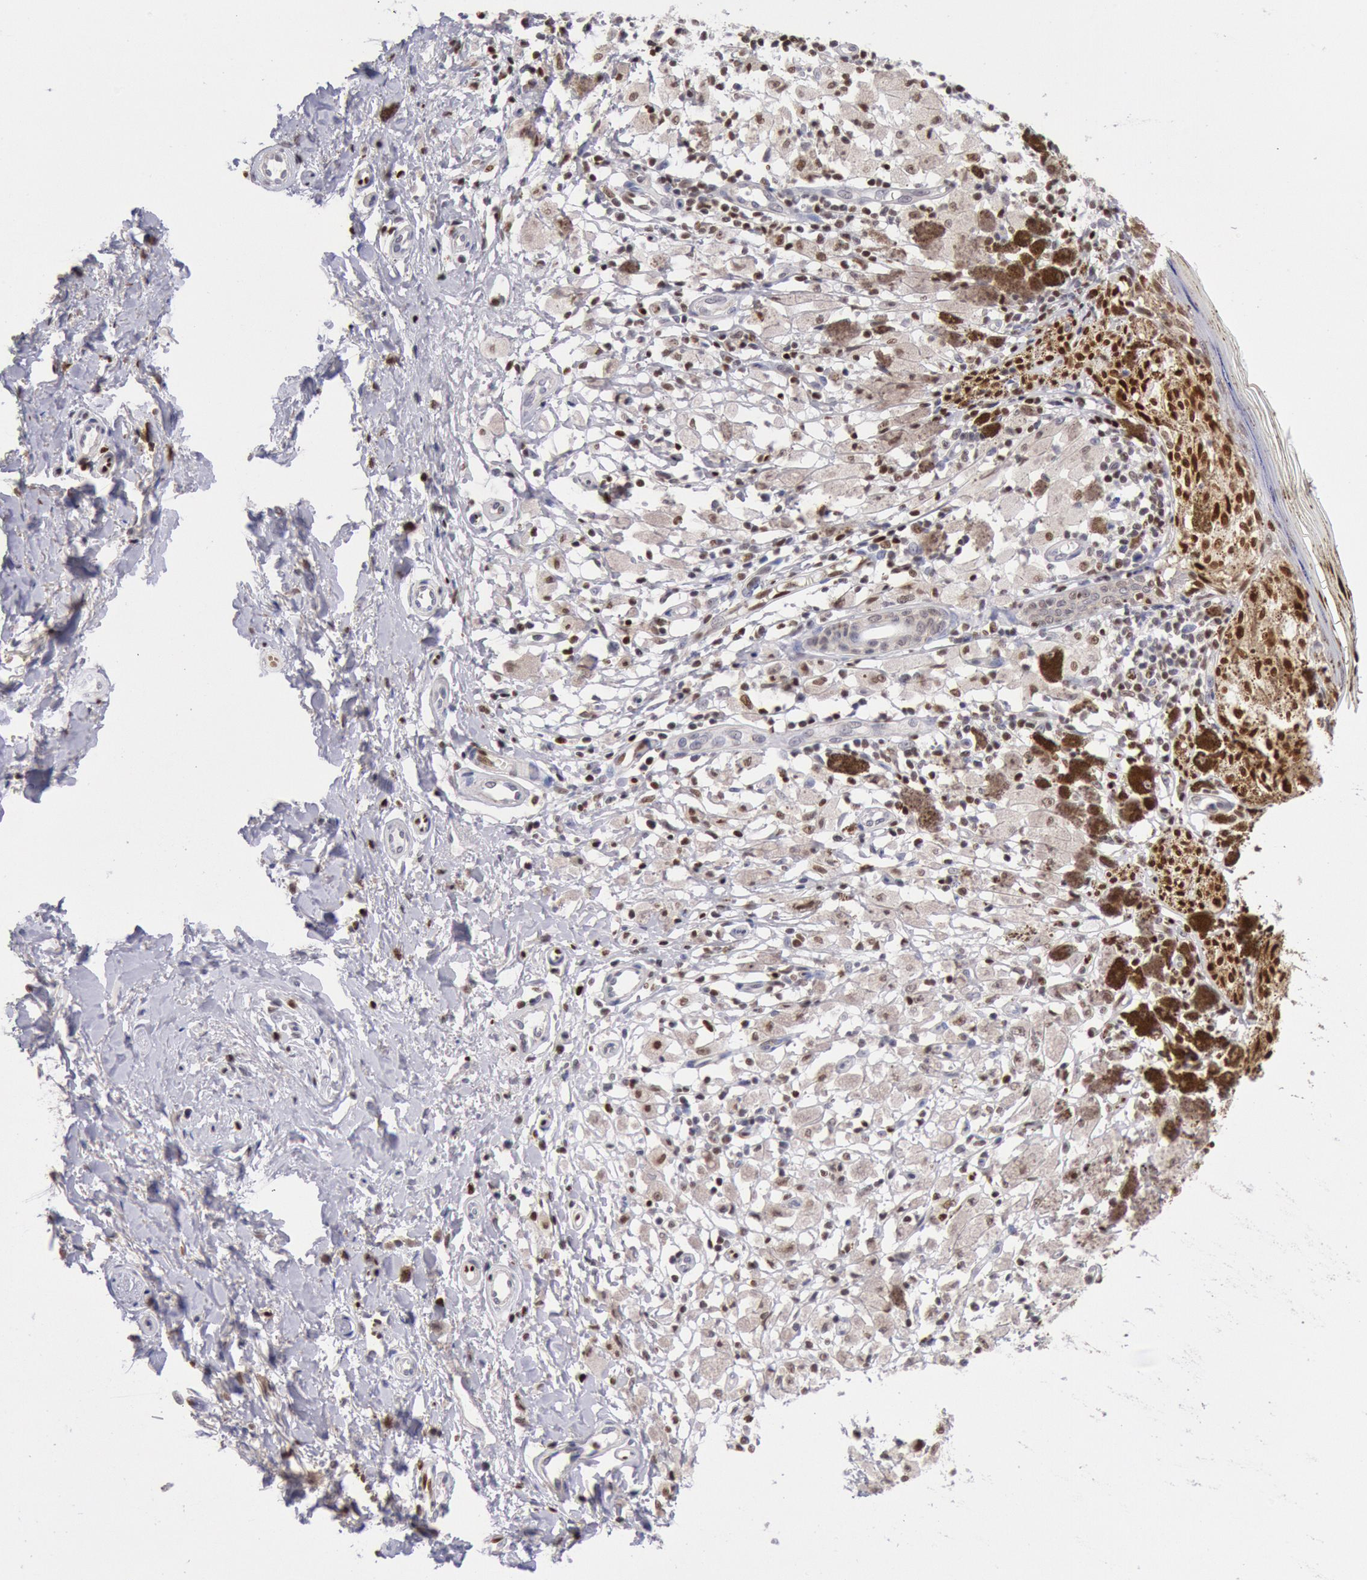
{"staining": {"intensity": "moderate", "quantity": ">75%", "location": "nuclear"}, "tissue": "melanoma", "cell_type": "Tumor cells", "image_type": "cancer", "snomed": [{"axis": "morphology", "description": "Malignant melanoma, NOS"}, {"axis": "topography", "description": "Skin"}], "caption": "Melanoma stained for a protein (brown) demonstrates moderate nuclear positive expression in approximately >75% of tumor cells.", "gene": "RPS6KA5", "patient": {"sex": "male", "age": 88}}